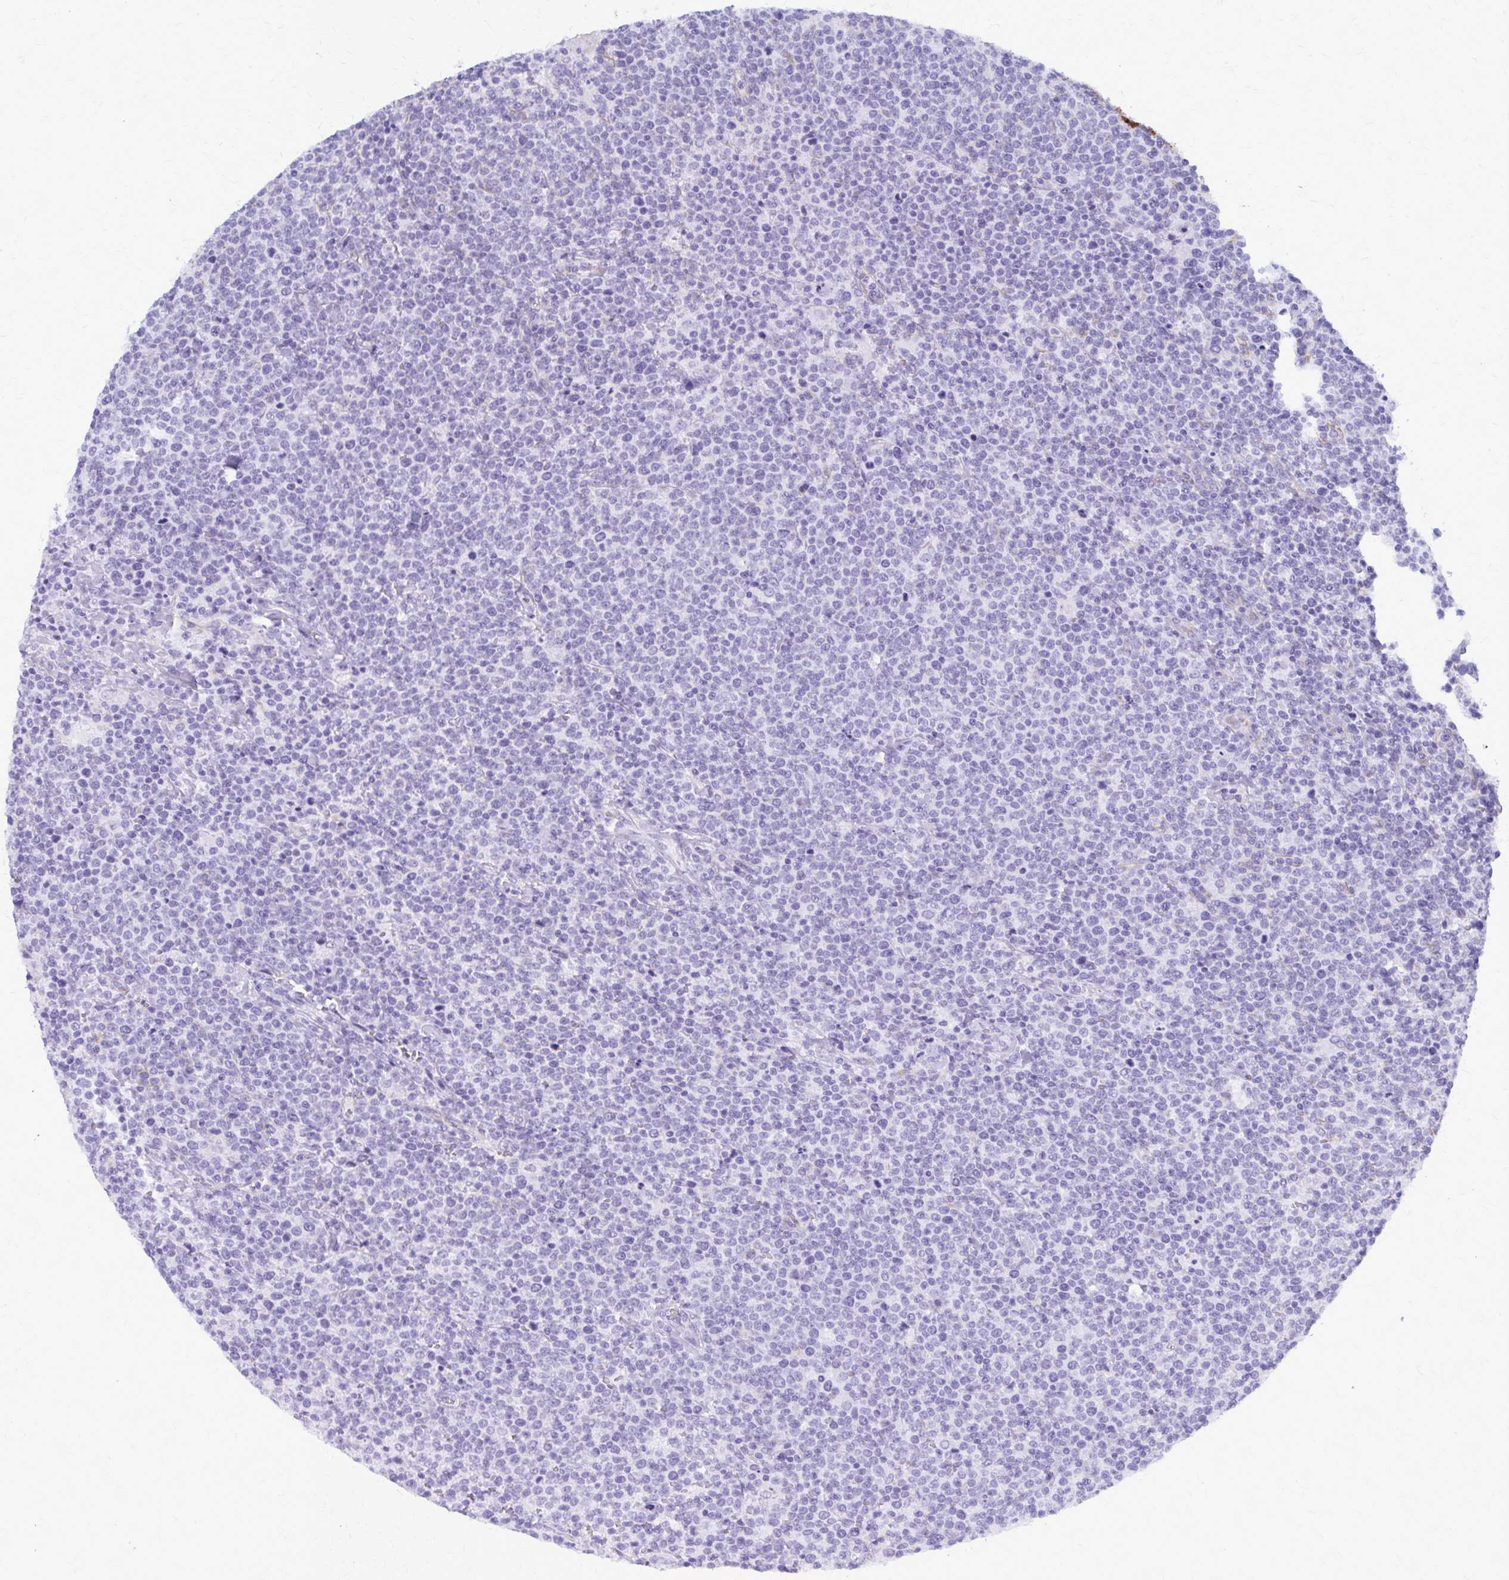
{"staining": {"intensity": "negative", "quantity": "none", "location": "none"}, "tissue": "lymphoma", "cell_type": "Tumor cells", "image_type": "cancer", "snomed": [{"axis": "morphology", "description": "Malignant lymphoma, non-Hodgkin's type, High grade"}, {"axis": "topography", "description": "Lymph node"}], "caption": "This is an immunohistochemistry (IHC) micrograph of human lymphoma. There is no expression in tumor cells.", "gene": "GFAP", "patient": {"sex": "male", "age": 61}}